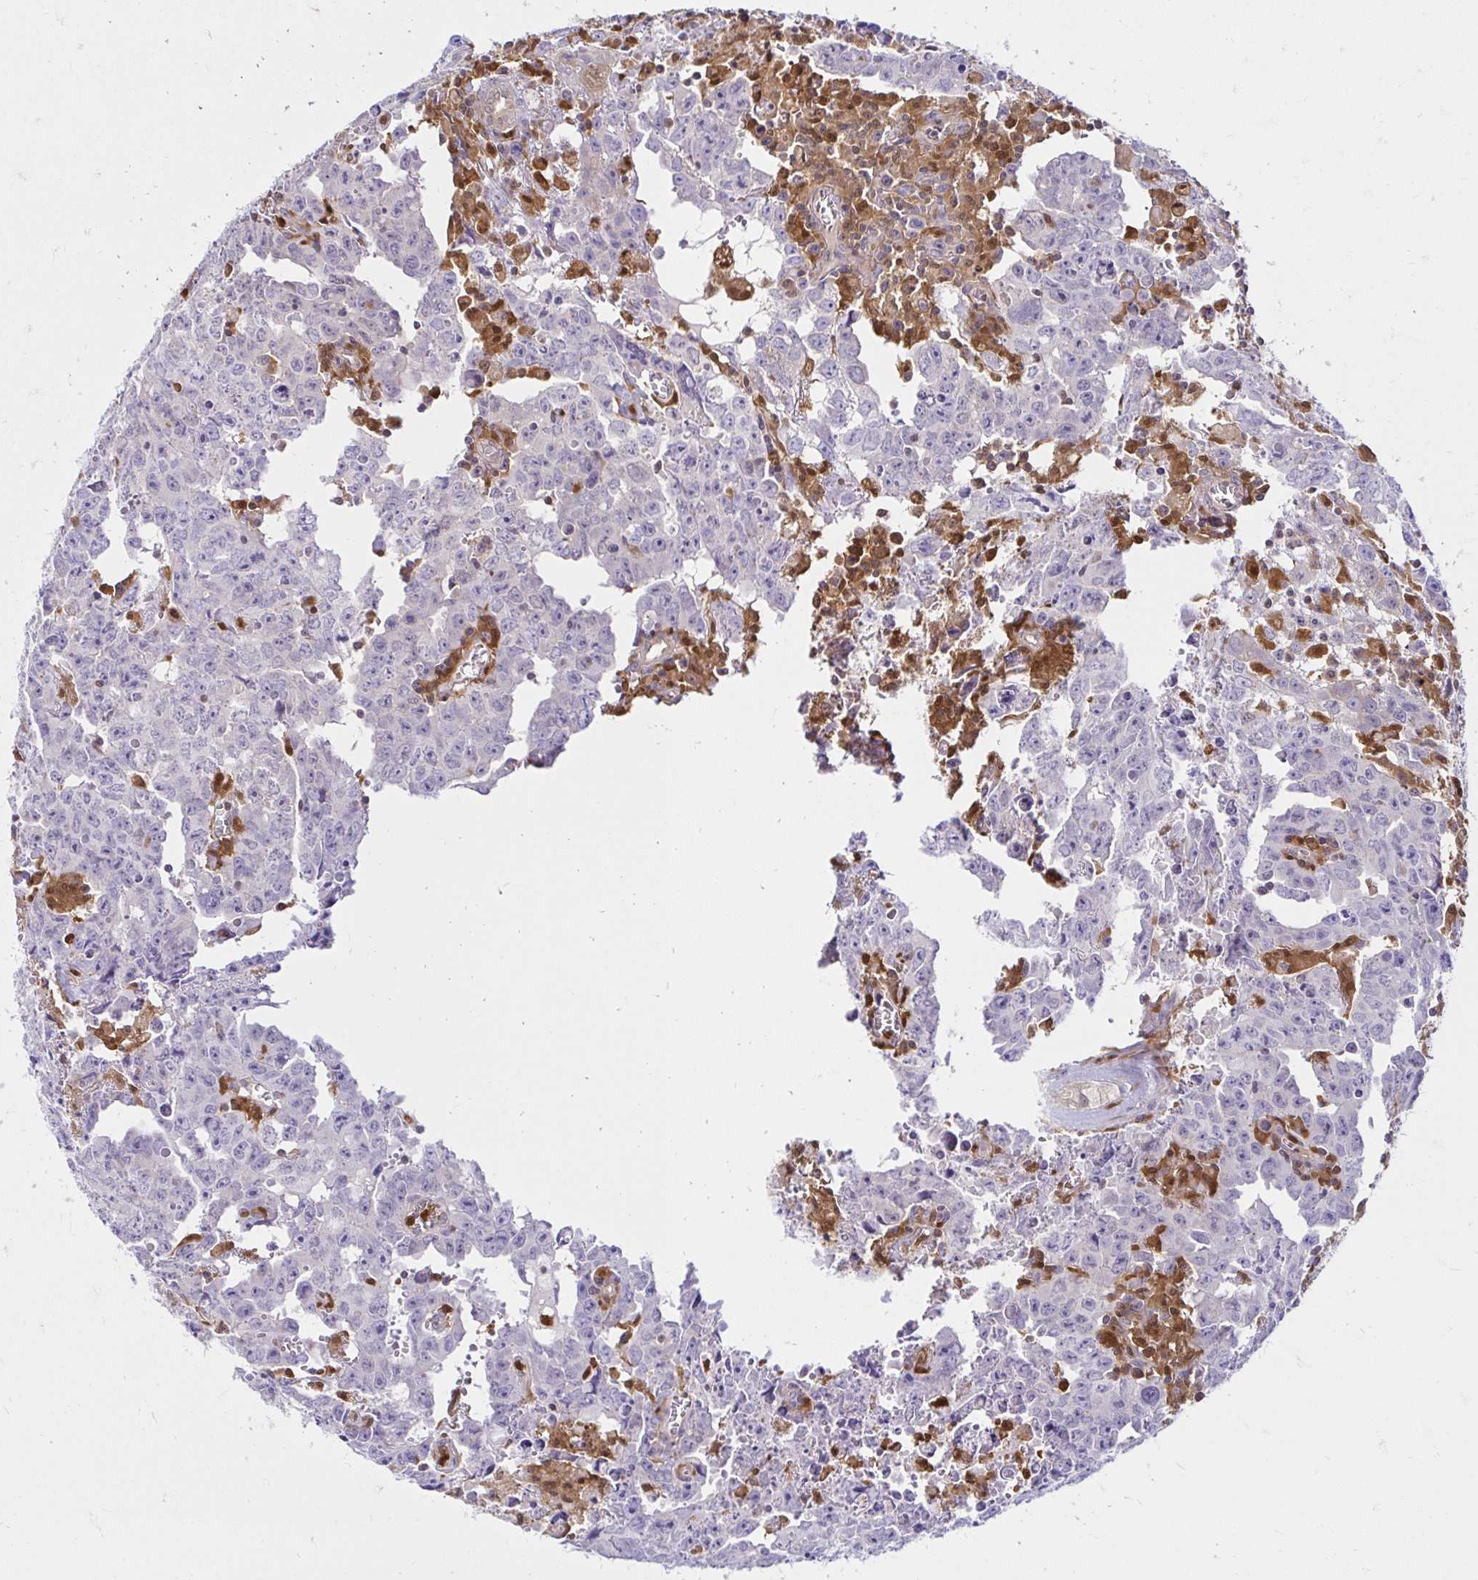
{"staining": {"intensity": "negative", "quantity": "none", "location": "none"}, "tissue": "testis cancer", "cell_type": "Tumor cells", "image_type": "cancer", "snomed": [{"axis": "morphology", "description": "Carcinoma, Embryonal, NOS"}, {"axis": "topography", "description": "Testis"}], "caption": "A high-resolution histopathology image shows immunohistochemistry staining of testis embryonal carcinoma, which demonstrates no significant expression in tumor cells.", "gene": "PYCARD", "patient": {"sex": "male", "age": 22}}